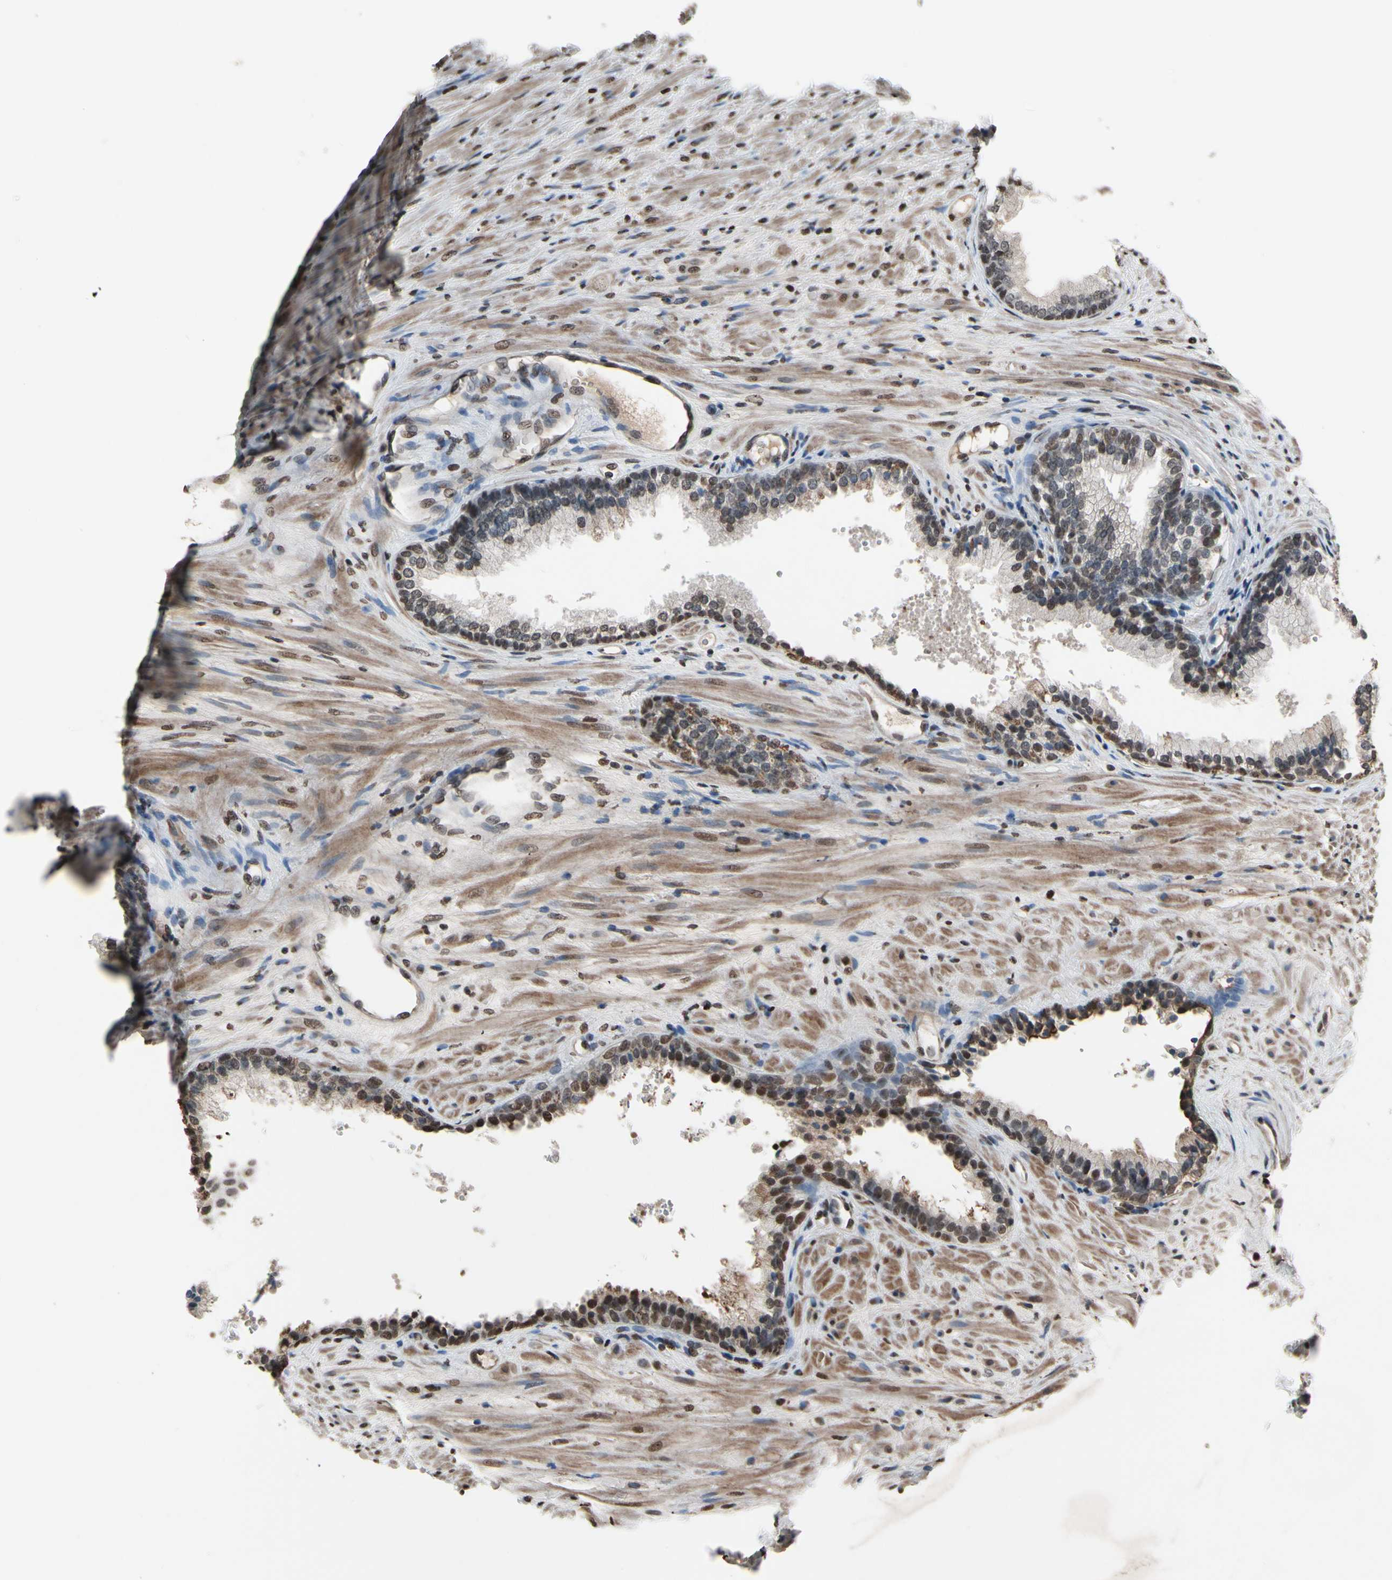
{"staining": {"intensity": "moderate", "quantity": ">75%", "location": "nuclear"}, "tissue": "prostate", "cell_type": "Glandular cells", "image_type": "normal", "snomed": [{"axis": "morphology", "description": "Normal tissue, NOS"}, {"axis": "topography", "description": "Prostate"}], "caption": "A brown stain highlights moderate nuclear expression of a protein in glandular cells of normal prostate.", "gene": "HIPK2", "patient": {"sex": "male", "age": 76}}